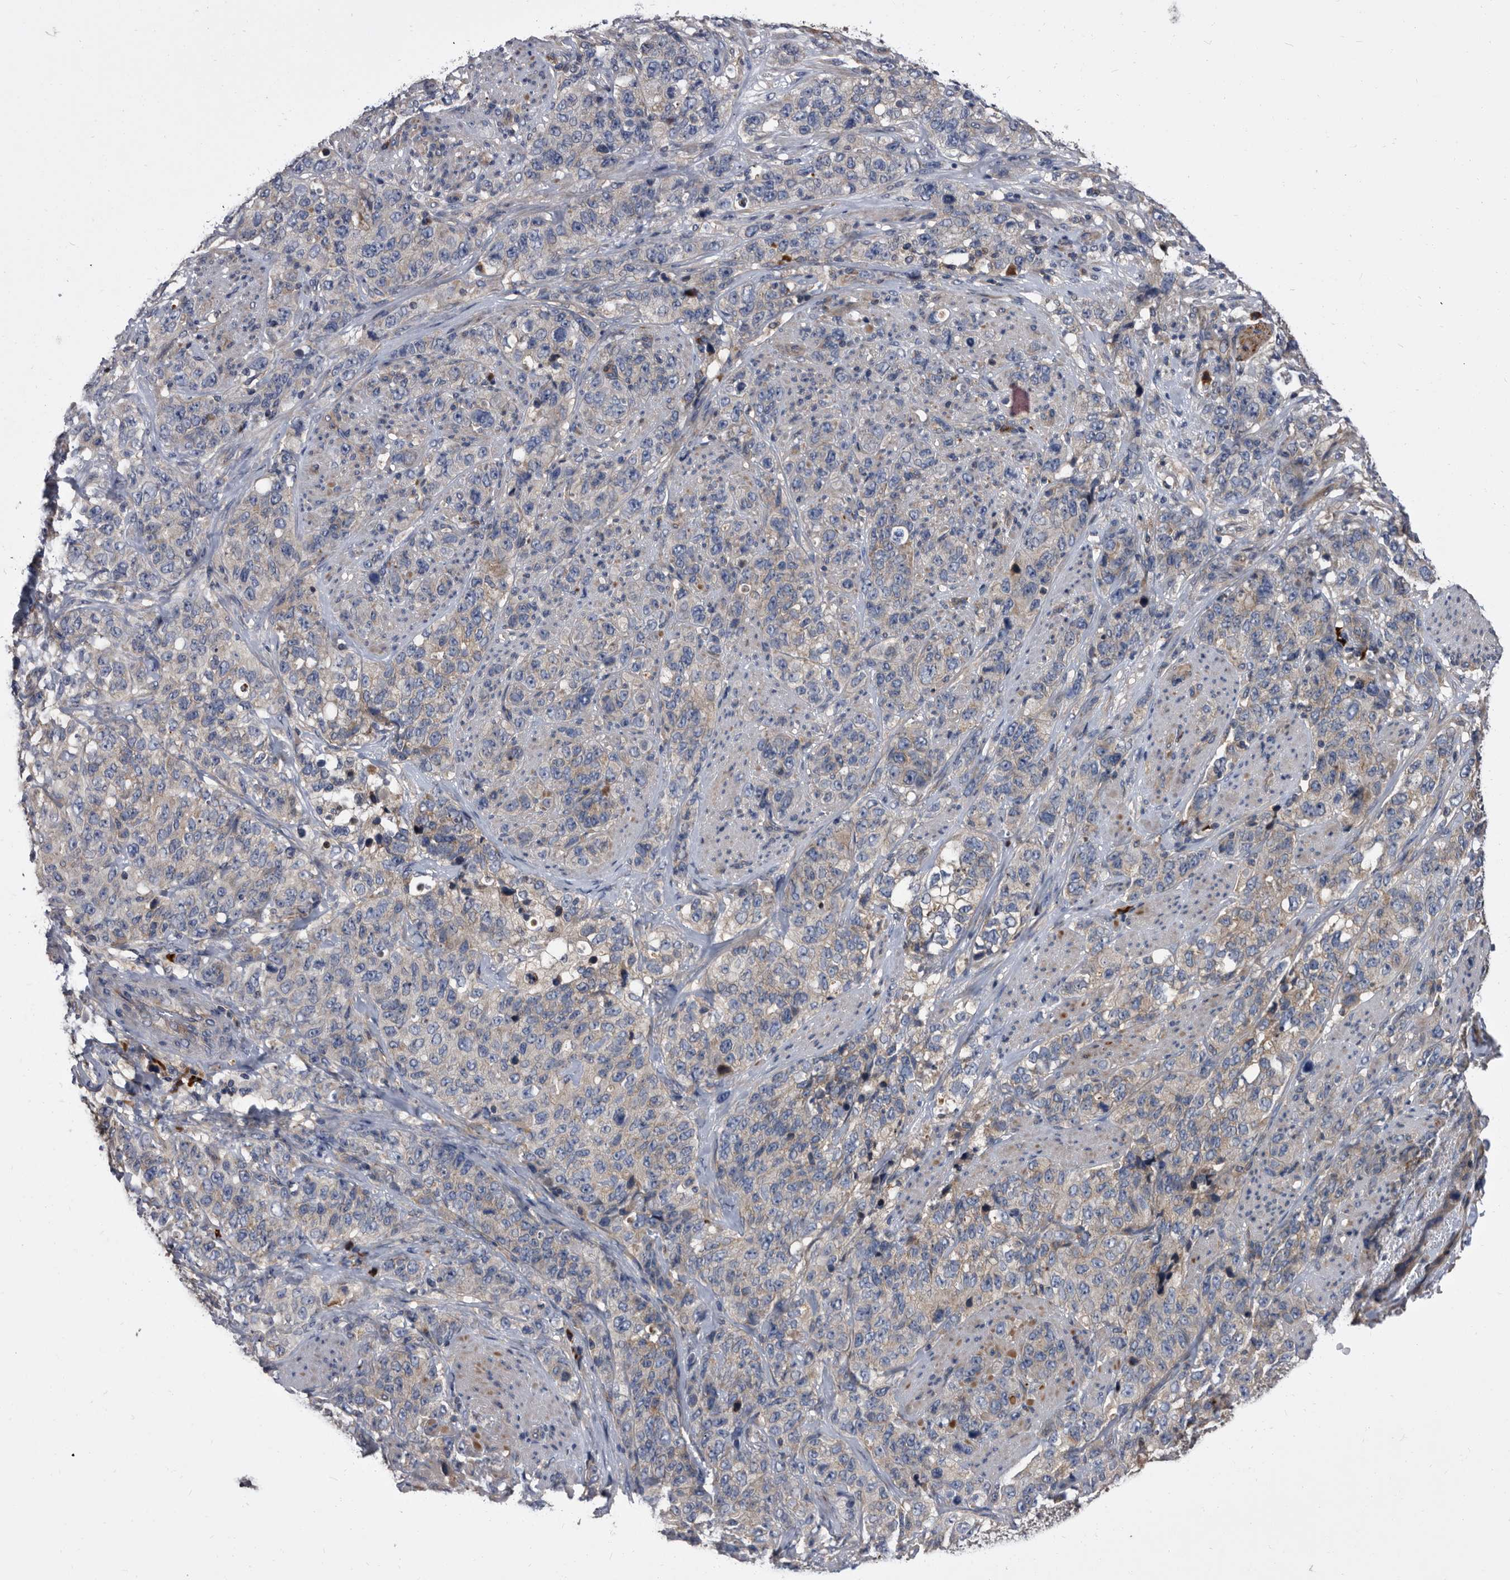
{"staining": {"intensity": "weak", "quantity": "25%-75%", "location": "cytoplasmic/membranous"}, "tissue": "stomach cancer", "cell_type": "Tumor cells", "image_type": "cancer", "snomed": [{"axis": "morphology", "description": "Adenocarcinoma, NOS"}, {"axis": "topography", "description": "Stomach"}], "caption": "This micrograph shows immunohistochemistry staining of human stomach adenocarcinoma, with low weak cytoplasmic/membranous staining in approximately 25%-75% of tumor cells.", "gene": "DTNBP1", "patient": {"sex": "male", "age": 48}}